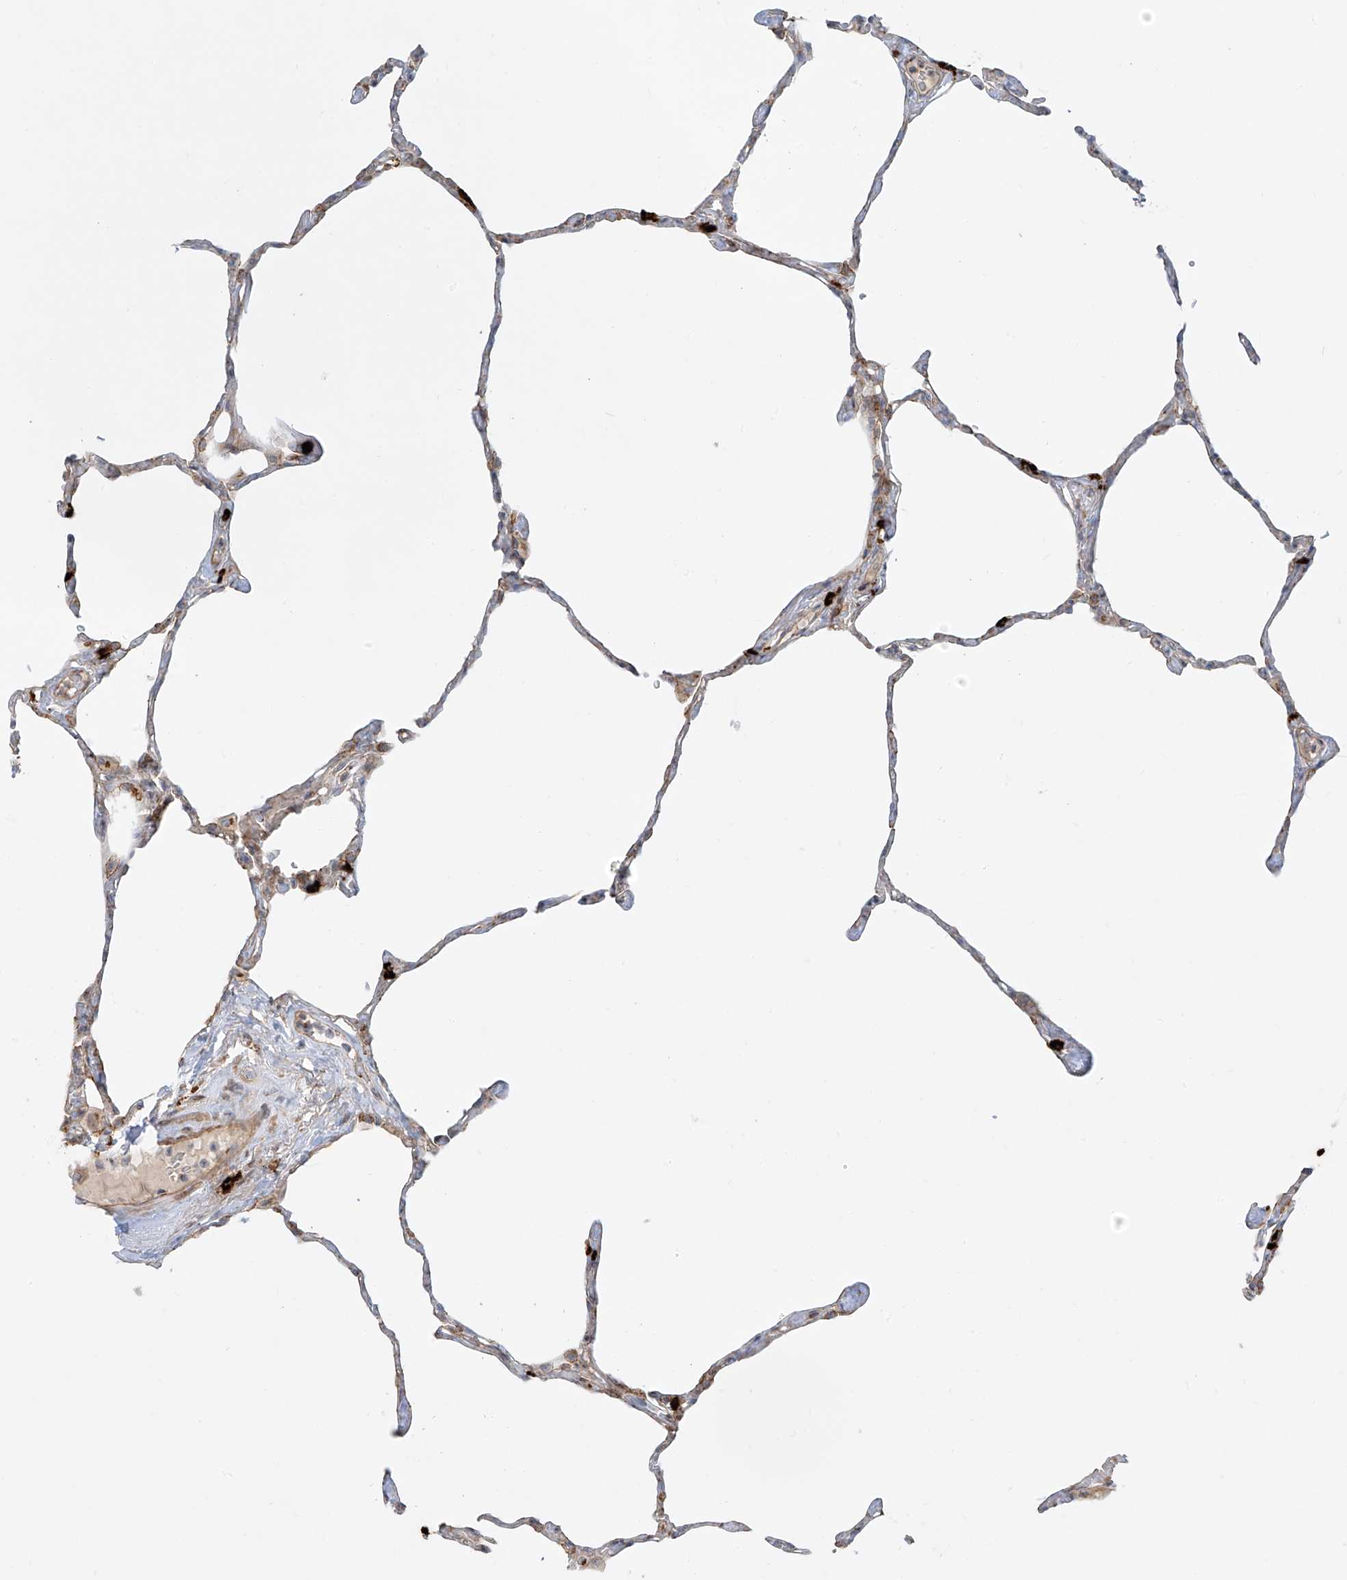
{"staining": {"intensity": "negative", "quantity": "none", "location": "none"}, "tissue": "lung", "cell_type": "Alveolar cells", "image_type": "normal", "snomed": [{"axis": "morphology", "description": "Normal tissue, NOS"}, {"axis": "topography", "description": "Lung"}], "caption": "A high-resolution photomicrograph shows immunohistochemistry staining of unremarkable lung, which demonstrates no significant expression in alveolar cells.", "gene": "ZNF287", "patient": {"sex": "male", "age": 65}}